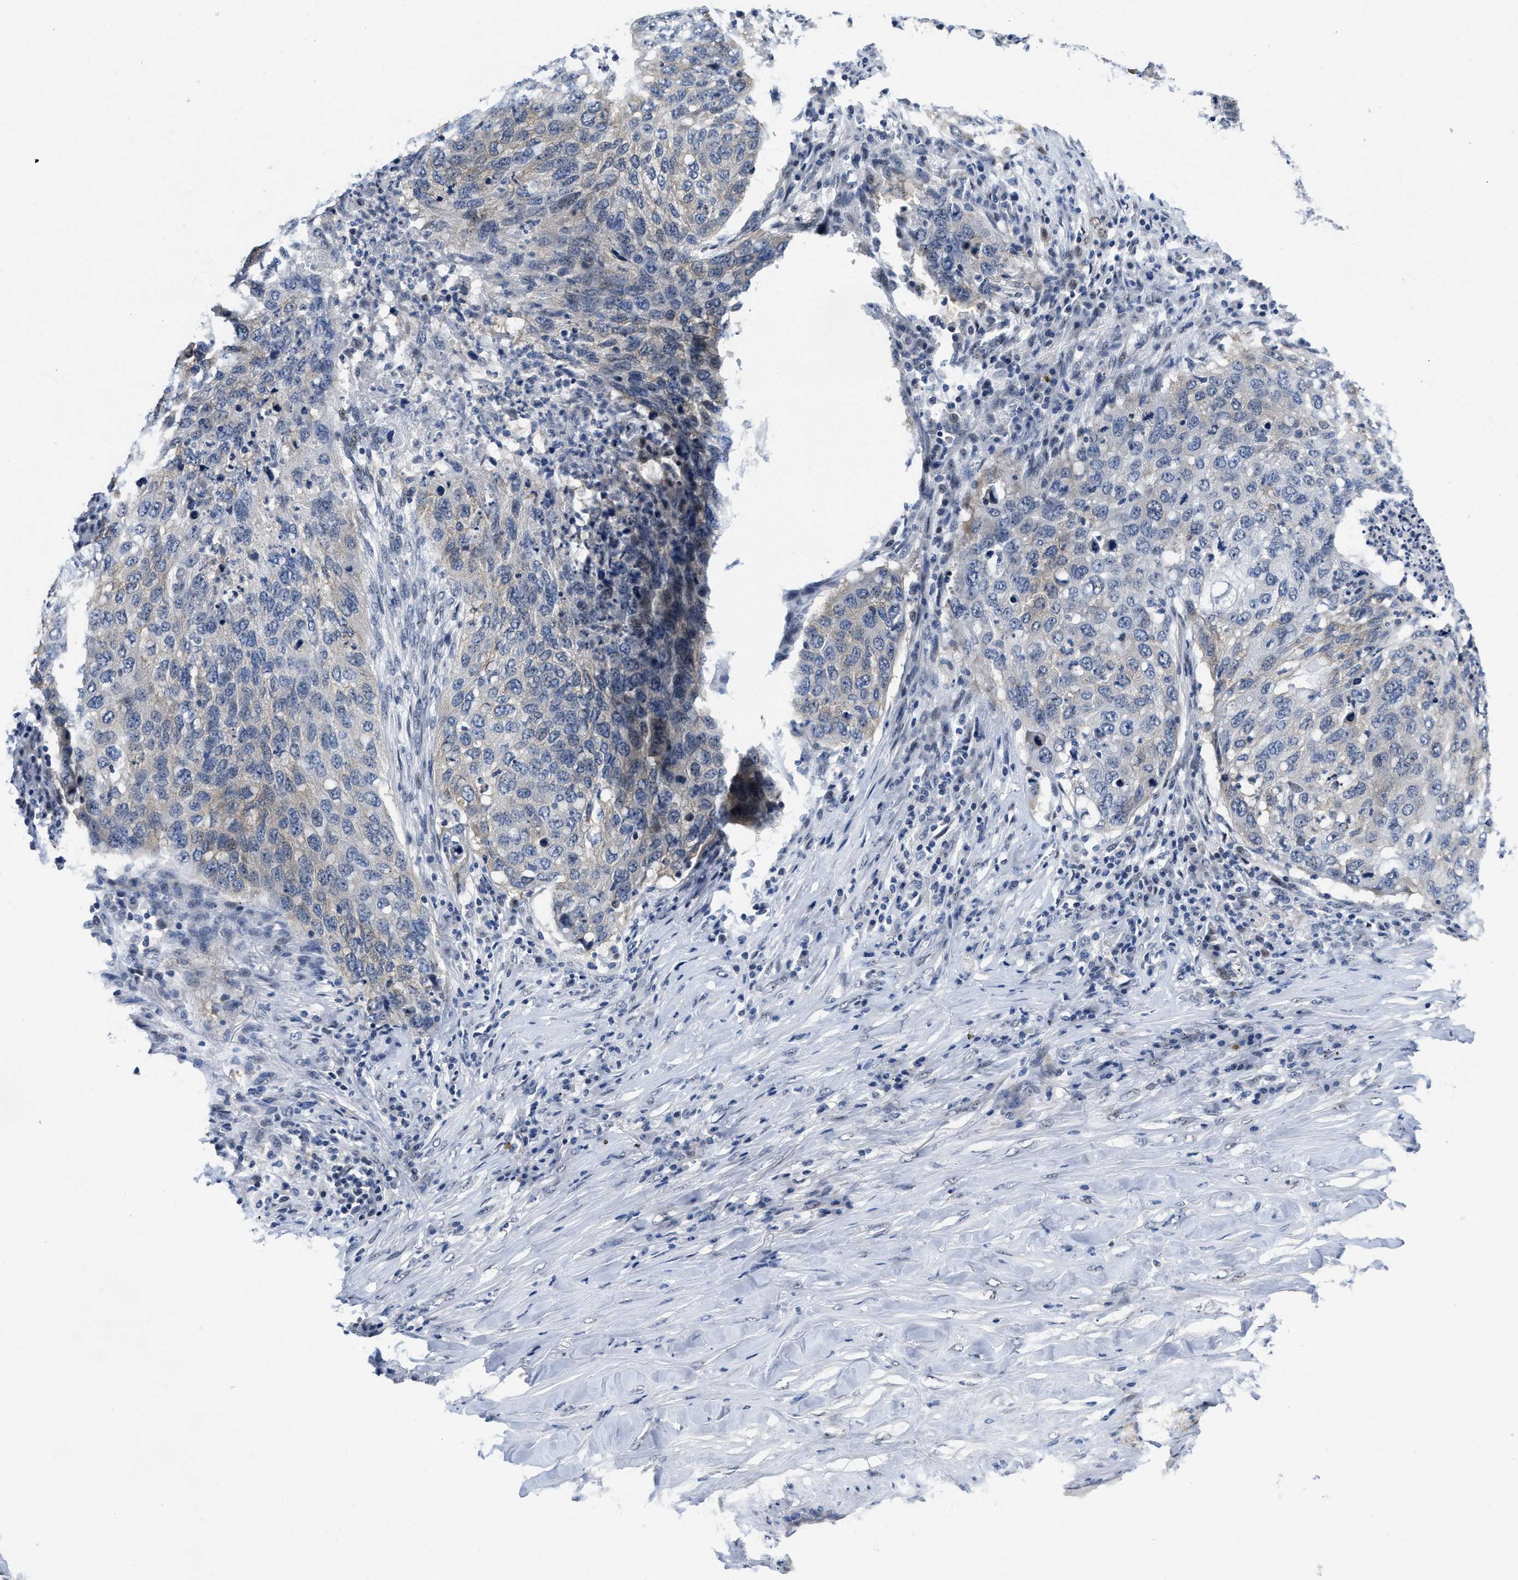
{"staining": {"intensity": "negative", "quantity": "none", "location": "none"}, "tissue": "lung cancer", "cell_type": "Tumor cells", "image_type": "cancer", "snomed": [{"axis": "morphology", "description": "Squamous cell carcinoma, NOS"}, {"axis": "topography", "description": "Lung"}], "caption": "Immunohistochemical staining of lung cancer (squamous cell carcinoma) demonstrates no significant expression in tumor cells. (DAB (3,3'-diaminobenzidine) immunohistochemistry, high magnification).", "gene": "VIP", "patient": {"sex": "female", "age": 63}}